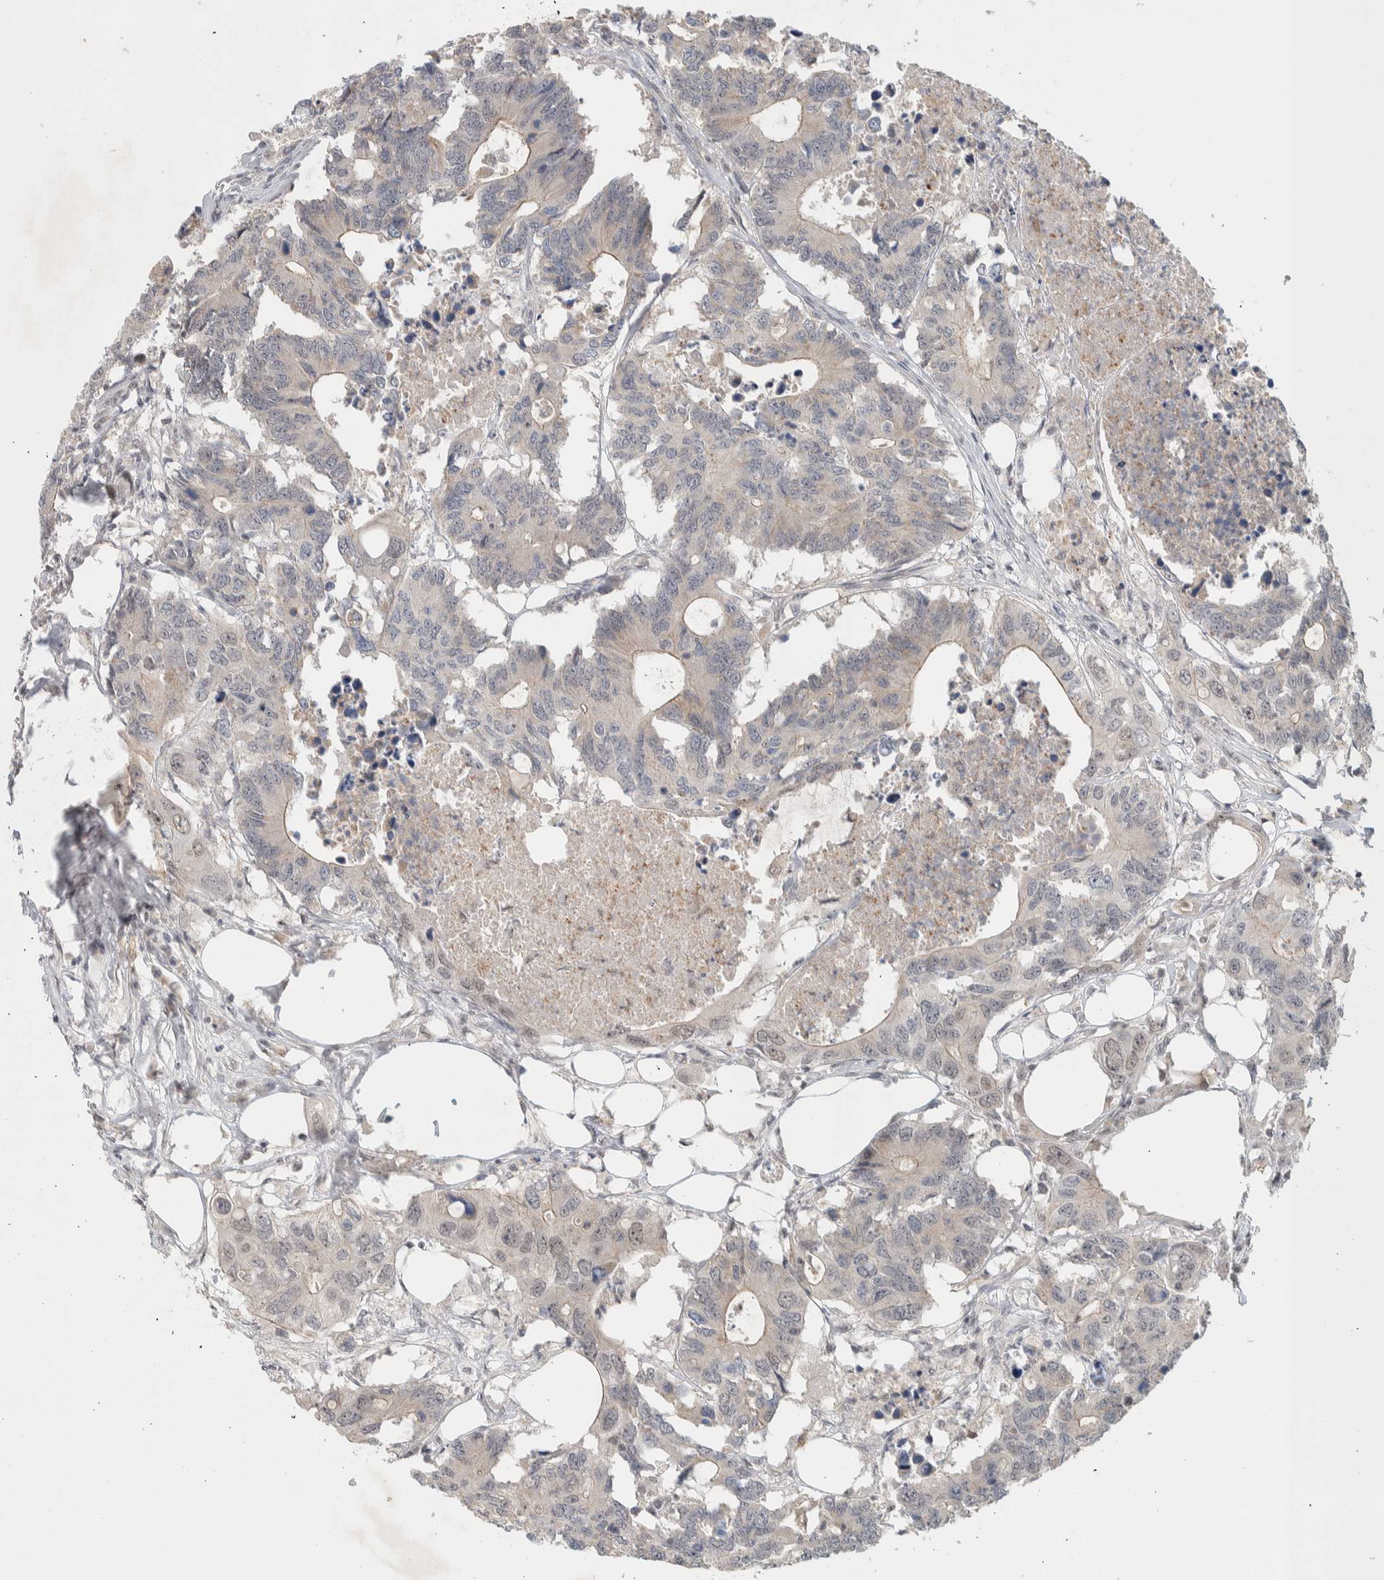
{"staining": {"intensity": "weak", "quantity": "<25%", "location": "cytoplasmic/membranous"}, "tissue": "colorectal cancer", "cell_type": "Tumor cells", "image_type": "cancer", "snomed": [{"axis": "morphology", "description": "Adenocarcinoma, NOS"}, {"axis": "topography", "description": "Colon"}], "caption": "Immunohistochemistry micrograph of adenocarcinoma (colorectal) stained for a protein (brown), which displays no positivity in tumor cells.", "gene": "DEPTOR", "patient": {"sex": "male", "age": 71}}